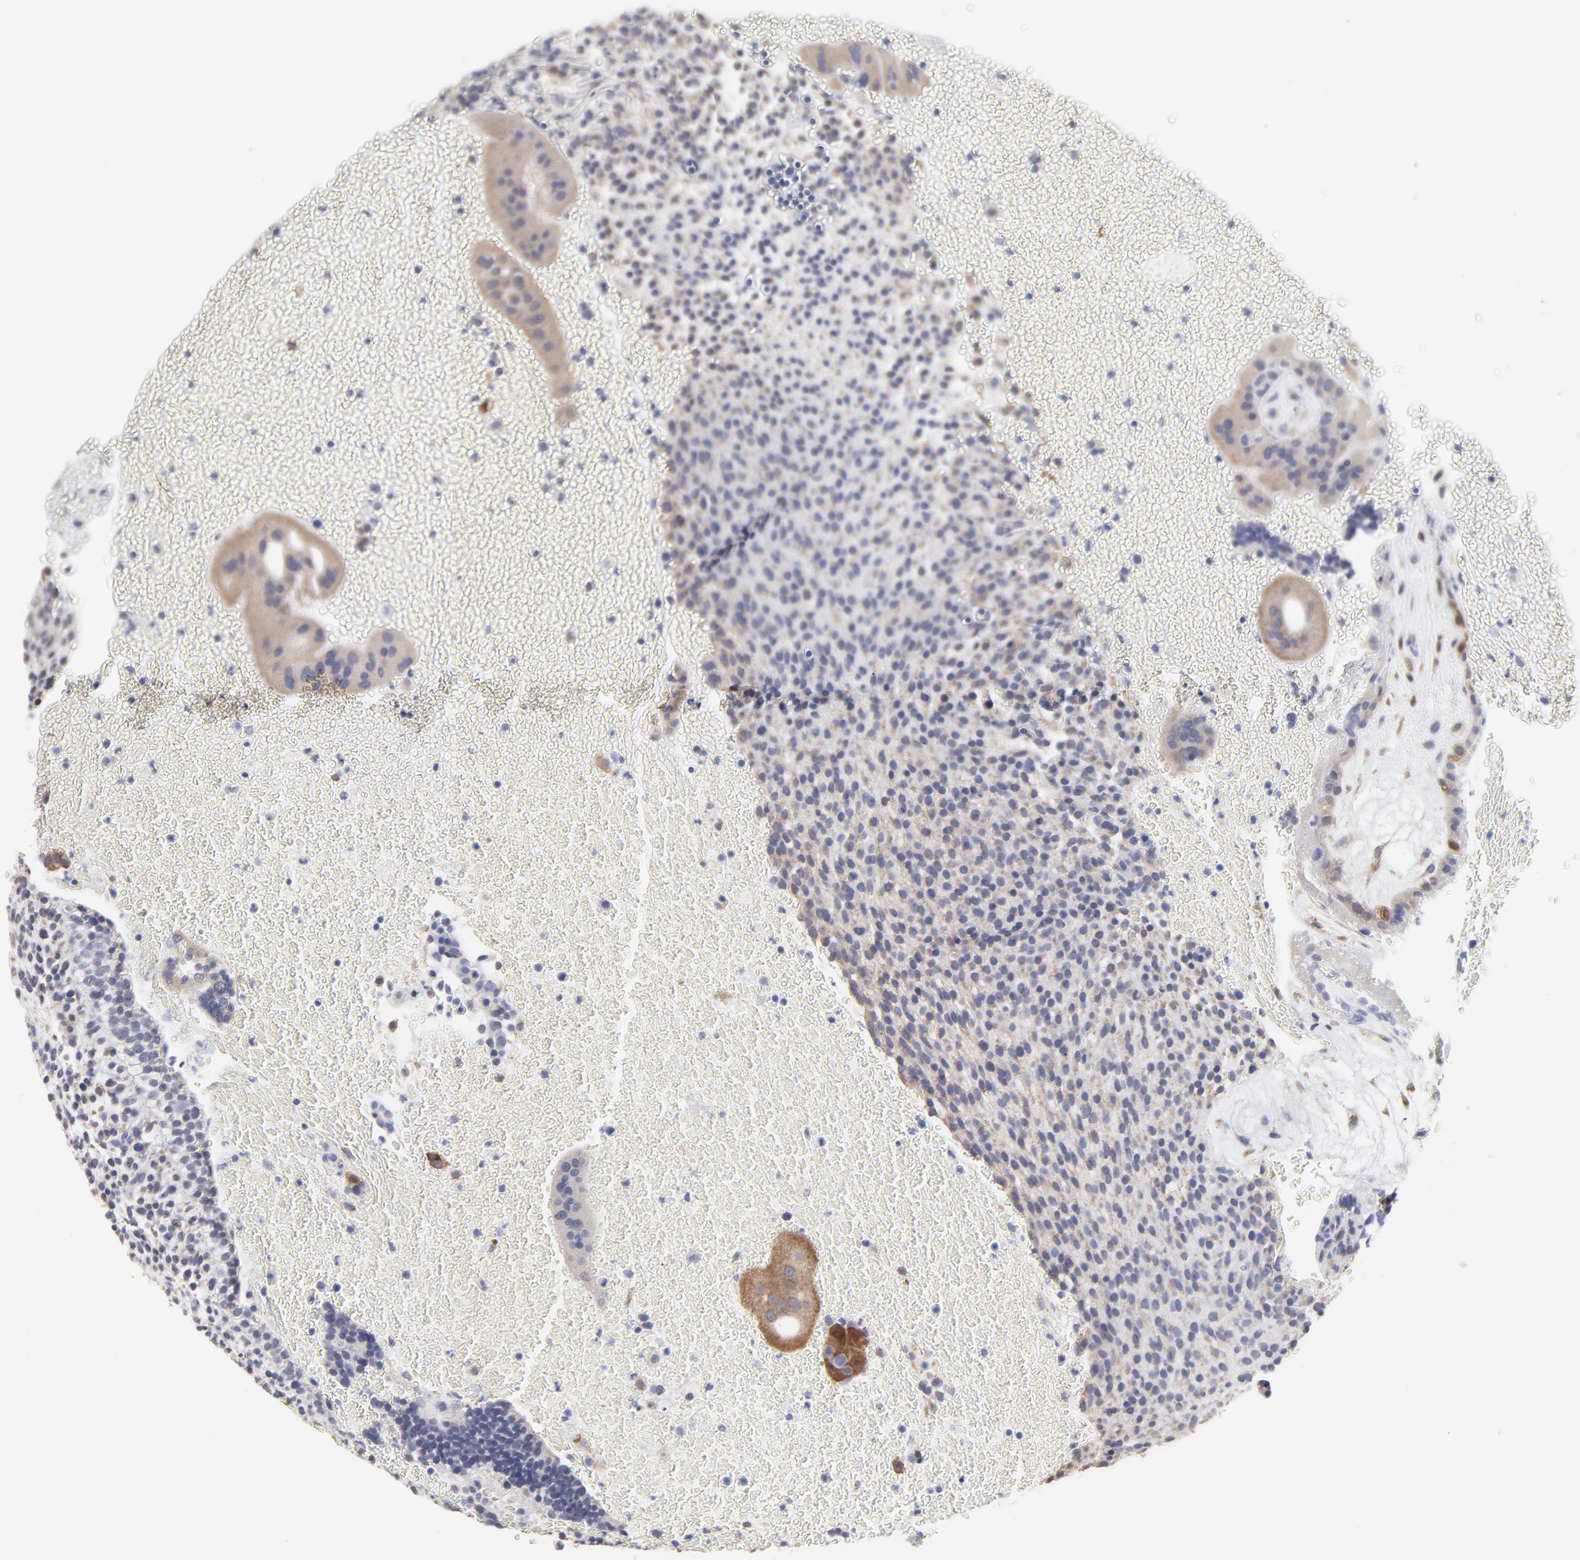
{"staining": {"intensity": "moderate", "quantity": "25%-75%", "location": "cytoplasmic/membranous,nuclear"}, "tissue": "placenta", "cell_type": "Trophoblastic cells", "image_type": "normal", "snomed": [{"axis": "morphology", "description": "Normal tissue, NOS"}, {"axis": "topography", "description": "Placenta"}], "caption": "An immunohistochemistry image of benign tissue is shown. Protein staining in brown highlights moderate cytoplasmic/membranous,nuclear positivity in placenta within trophoblastic cells.", "gene": "DUSP9", "patient": {"sex": "female", "age": 19}}